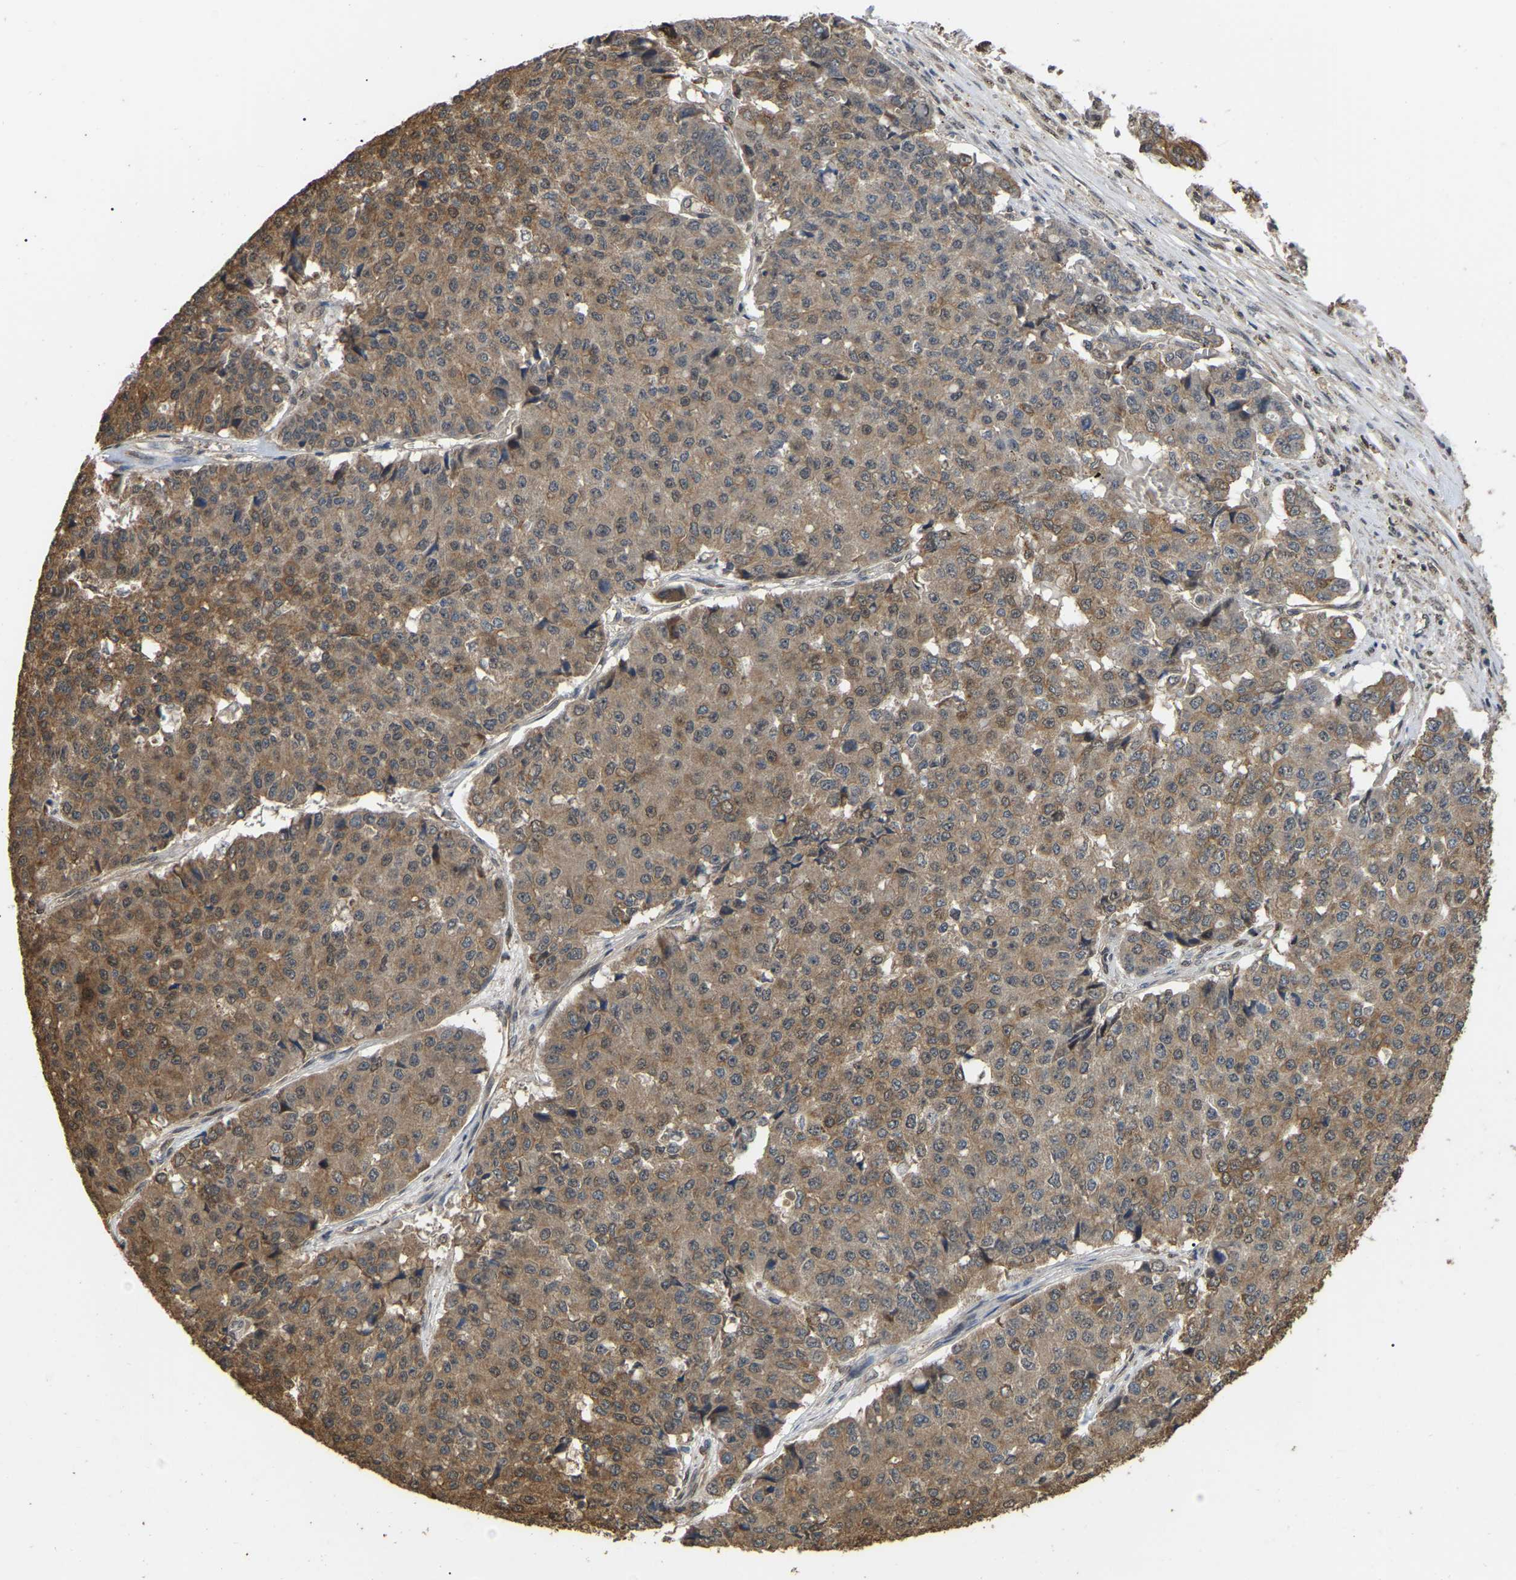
{"staining": {"intensity": "moderate", "quantity": ">75%", "location": "cytoplasmic/membranous"}, "tissue": "pancreatic cancer", "cell_type": "Tumor cells", "image_type": "cancer", "snomed": [{"axis": "morphology", "description": "Adenocarcinoma, NOS"}, {"axis": "topography", "description": "Pancreas"}], "caption": "Moderate cytoplasmic/membranous positivity is seen in approximately >75% of tumor cells in pancreatic adenocarcinoma.", "gene": "FAM219A", "patient": {"sex": "male", "age": 50}}